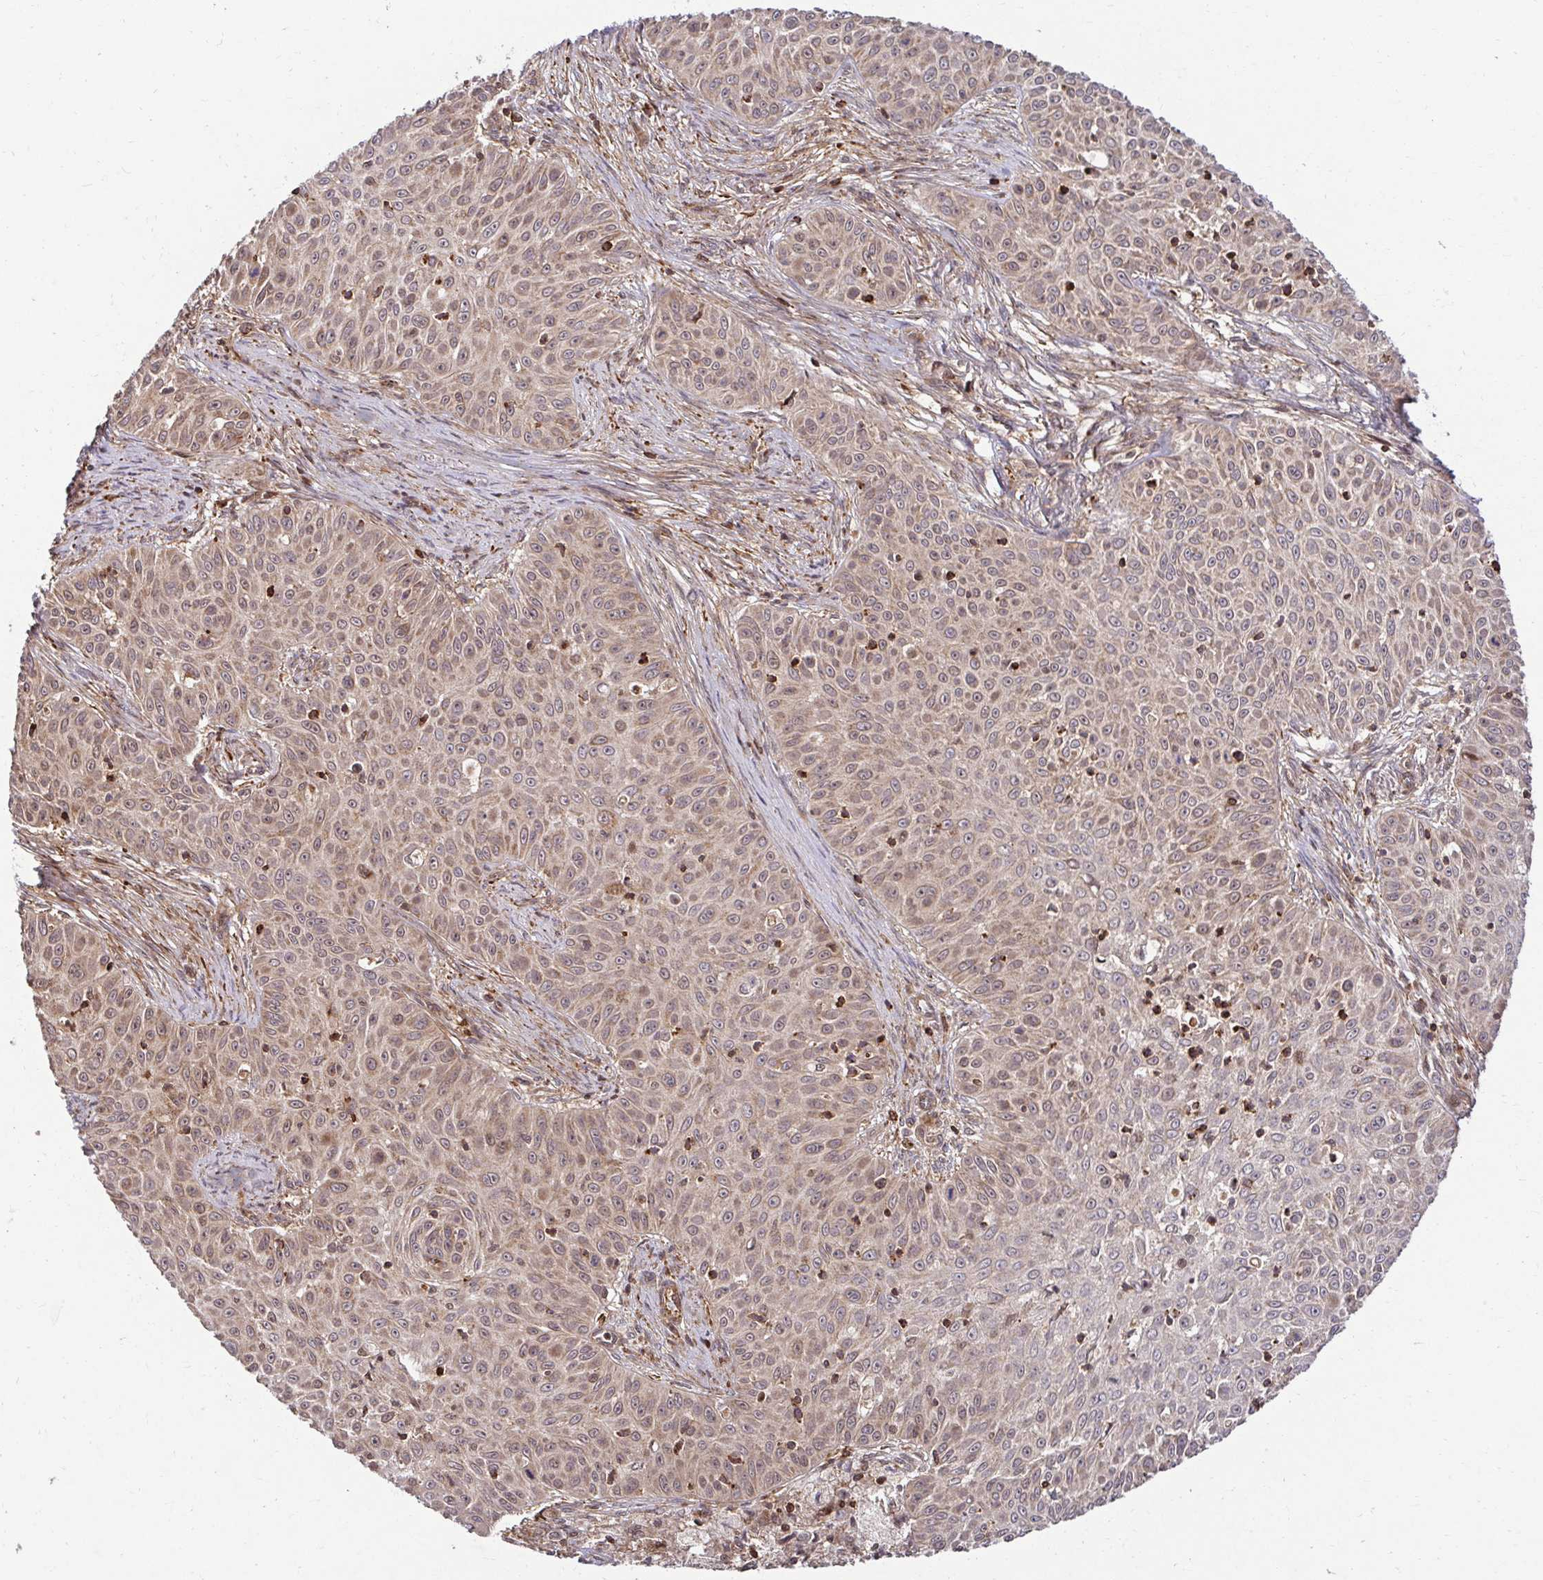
{"staining": {"intensity": "weak", "quantity": "<25%", "location": "nuclear"}, "tissue": "skin cancer", "cell_type": "Tumor cells", "image_type": "cancer", "snomed": [{"axis": "morphology", "description": "Squamous cell carcinoma, NOS"}, {"axis": "topography", "description": "Skin"}], "caption": "IHC photomicrograph of skin cancer stained for a protein (brown), which demonstrates no expression in tumor cells.", "gene": "PSMA4", "patient": {"sex": "male", "age": 82}}